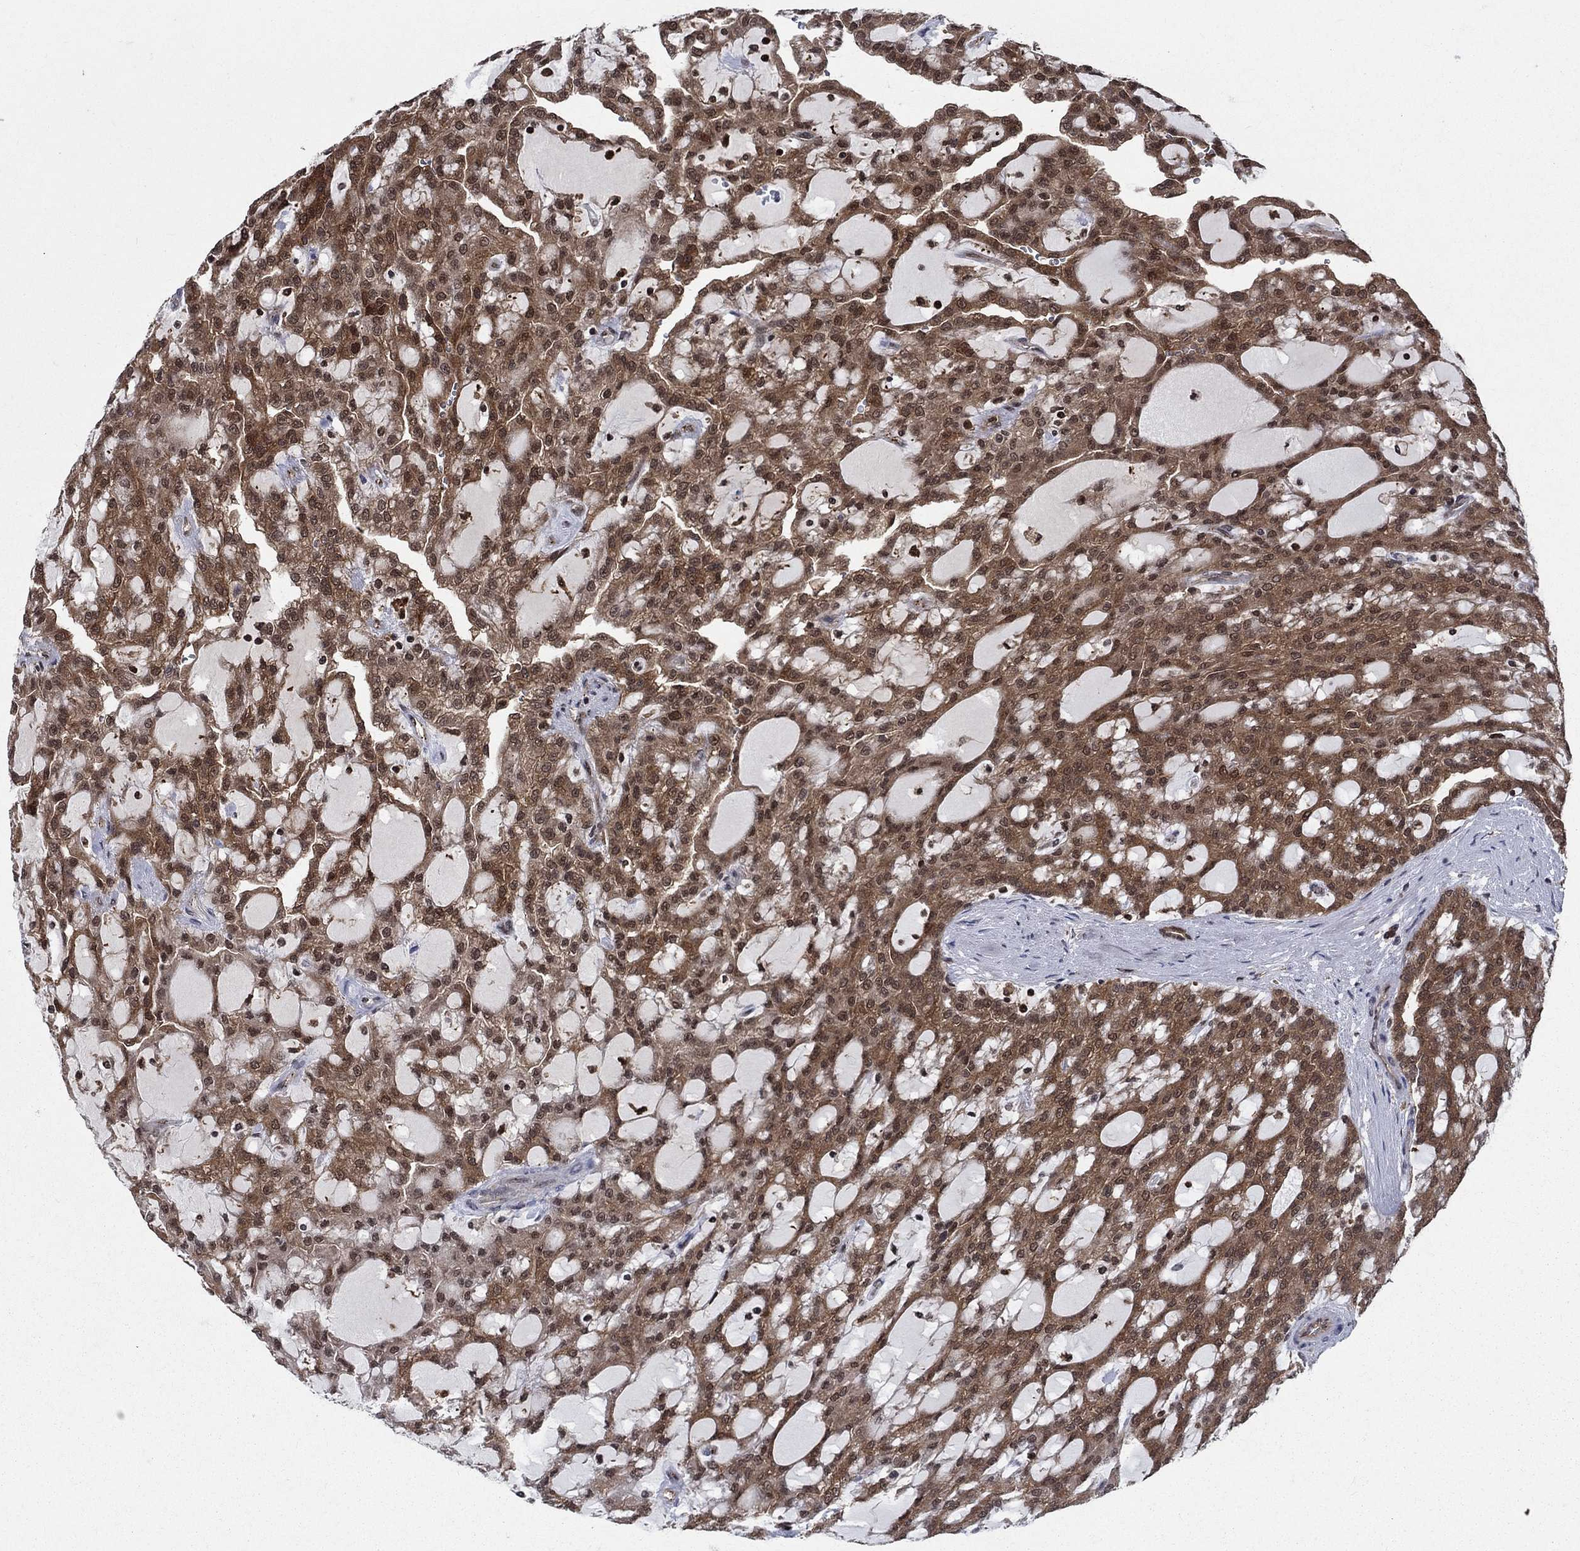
{"staining": {"intensity": "moderate", "quantity": ">75%", "location": "cytoplasmic/membranous"}, "tissue": "renal cancer", "cell_type": "Tumor cells", "image_type": "cancer", "snomed": [{"axis": "morphology", "description": "Adenocarcinoma, NOS"}, {"axis": "topography", "description": "Kidney"}], "caption": "Protein expression analysis of adenocarcinoma (renal) exhibits moderate cytoplasmic/membranous staining in about >75% of tumor cells. The protein is shown in brown color, while the nuclei are stained blue.", "gene": "CACYBP", "patient": {"sex": "male", "age": 63}}